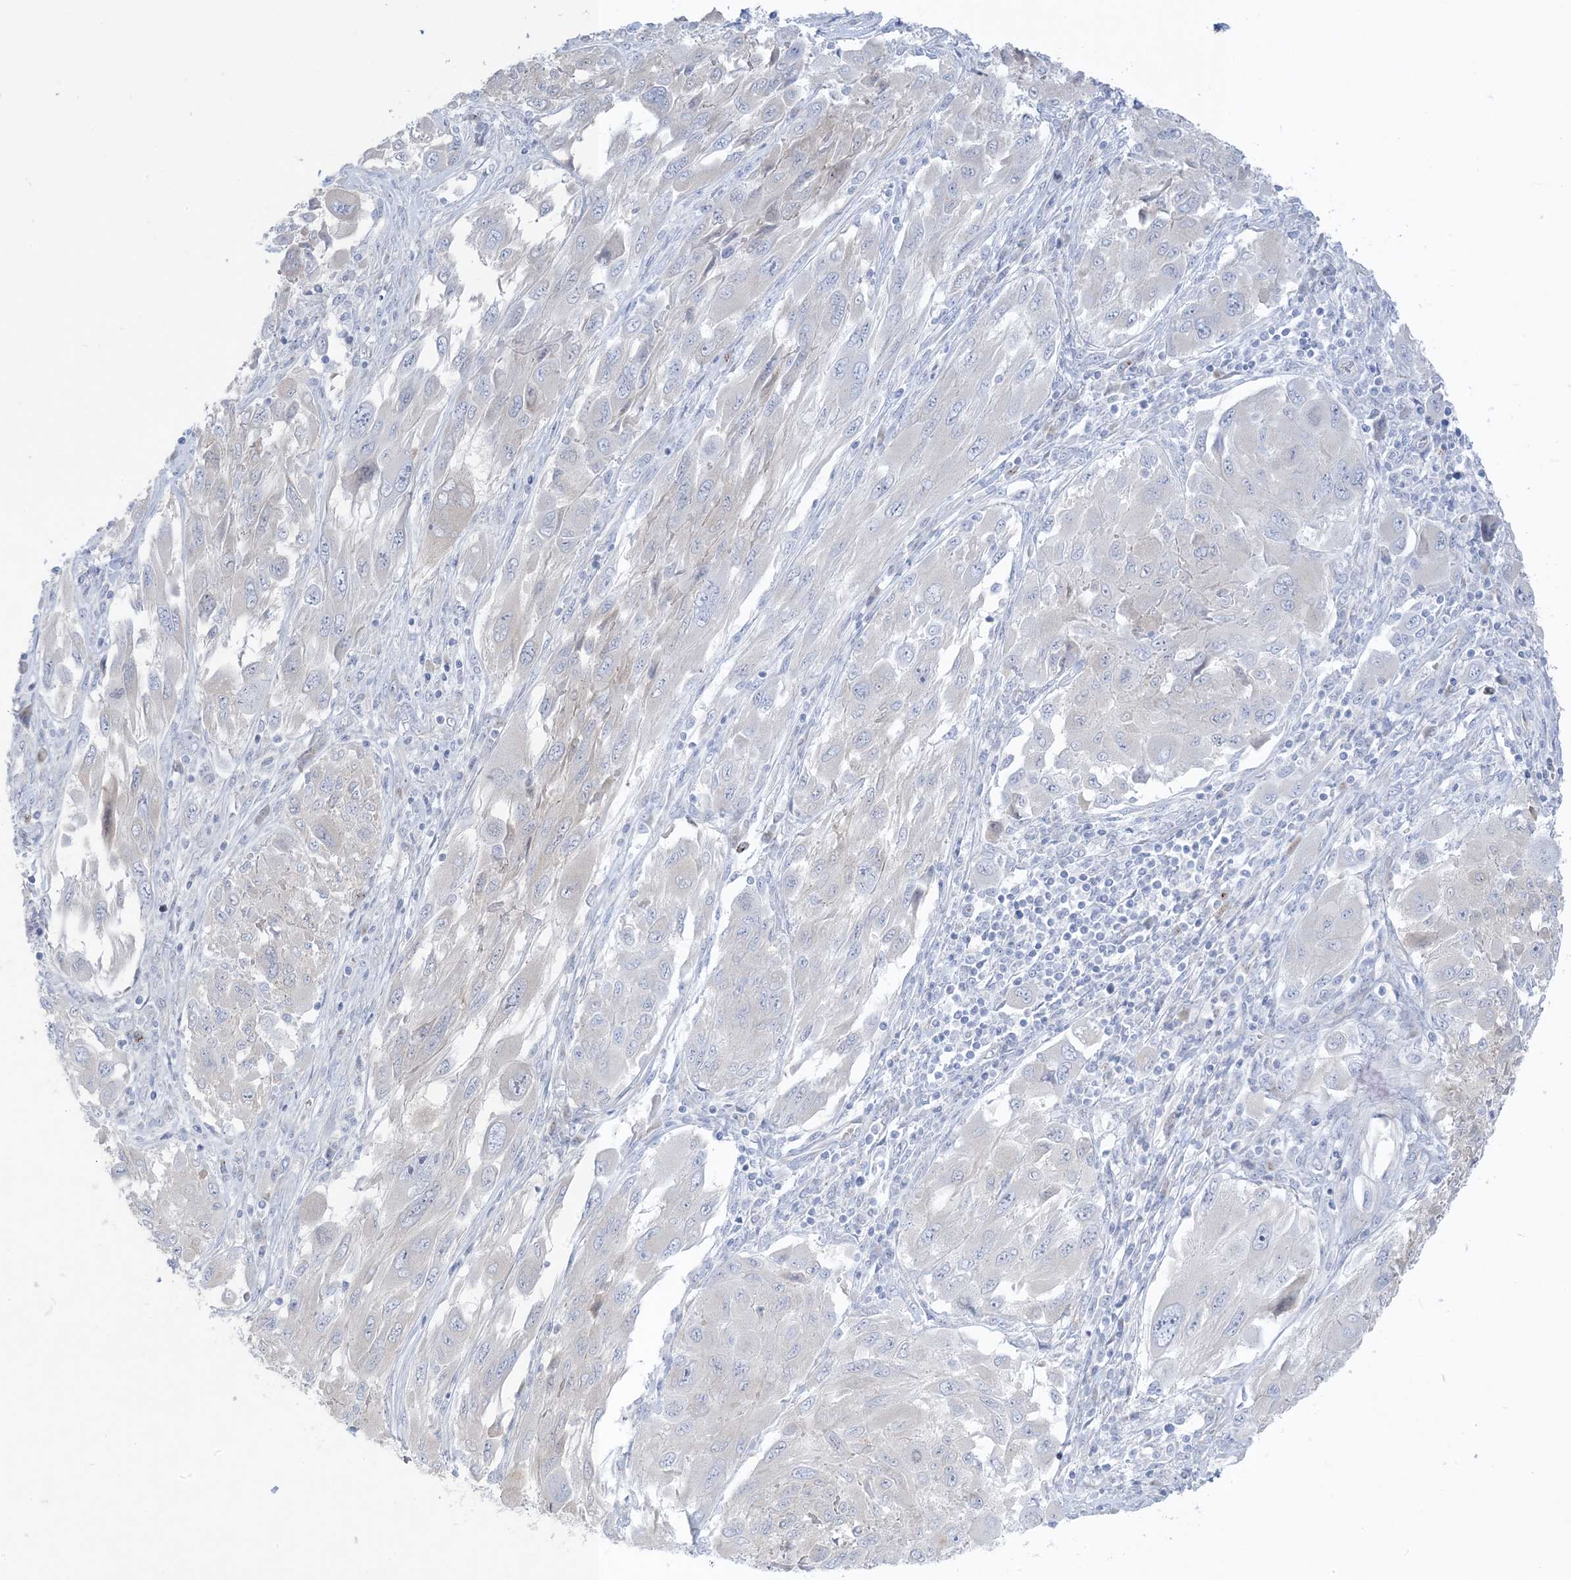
{"staining": {"intensity": "negative", "quantity": "none", "location": "none"}, "tissue": "melanoma", "cell_type": "Tumor cells", "image_type": "cancer", "snomed": [{"axis": "morphology", "description": "Malignant melanoma, NOS"}, {"axis": "topography", "description": "Skin"}], "caption": "Immunohistochemistry photomicrograph of human malignant melanoma stained for a protein (brown), which demonstrates no positivity in tumor cells. The staining is performed using DAB brown chromogen with nuclei counter-stained in using hematoxylin.", "gene": "XIRP2", "patient": {"sex": "female", "age": 91}}